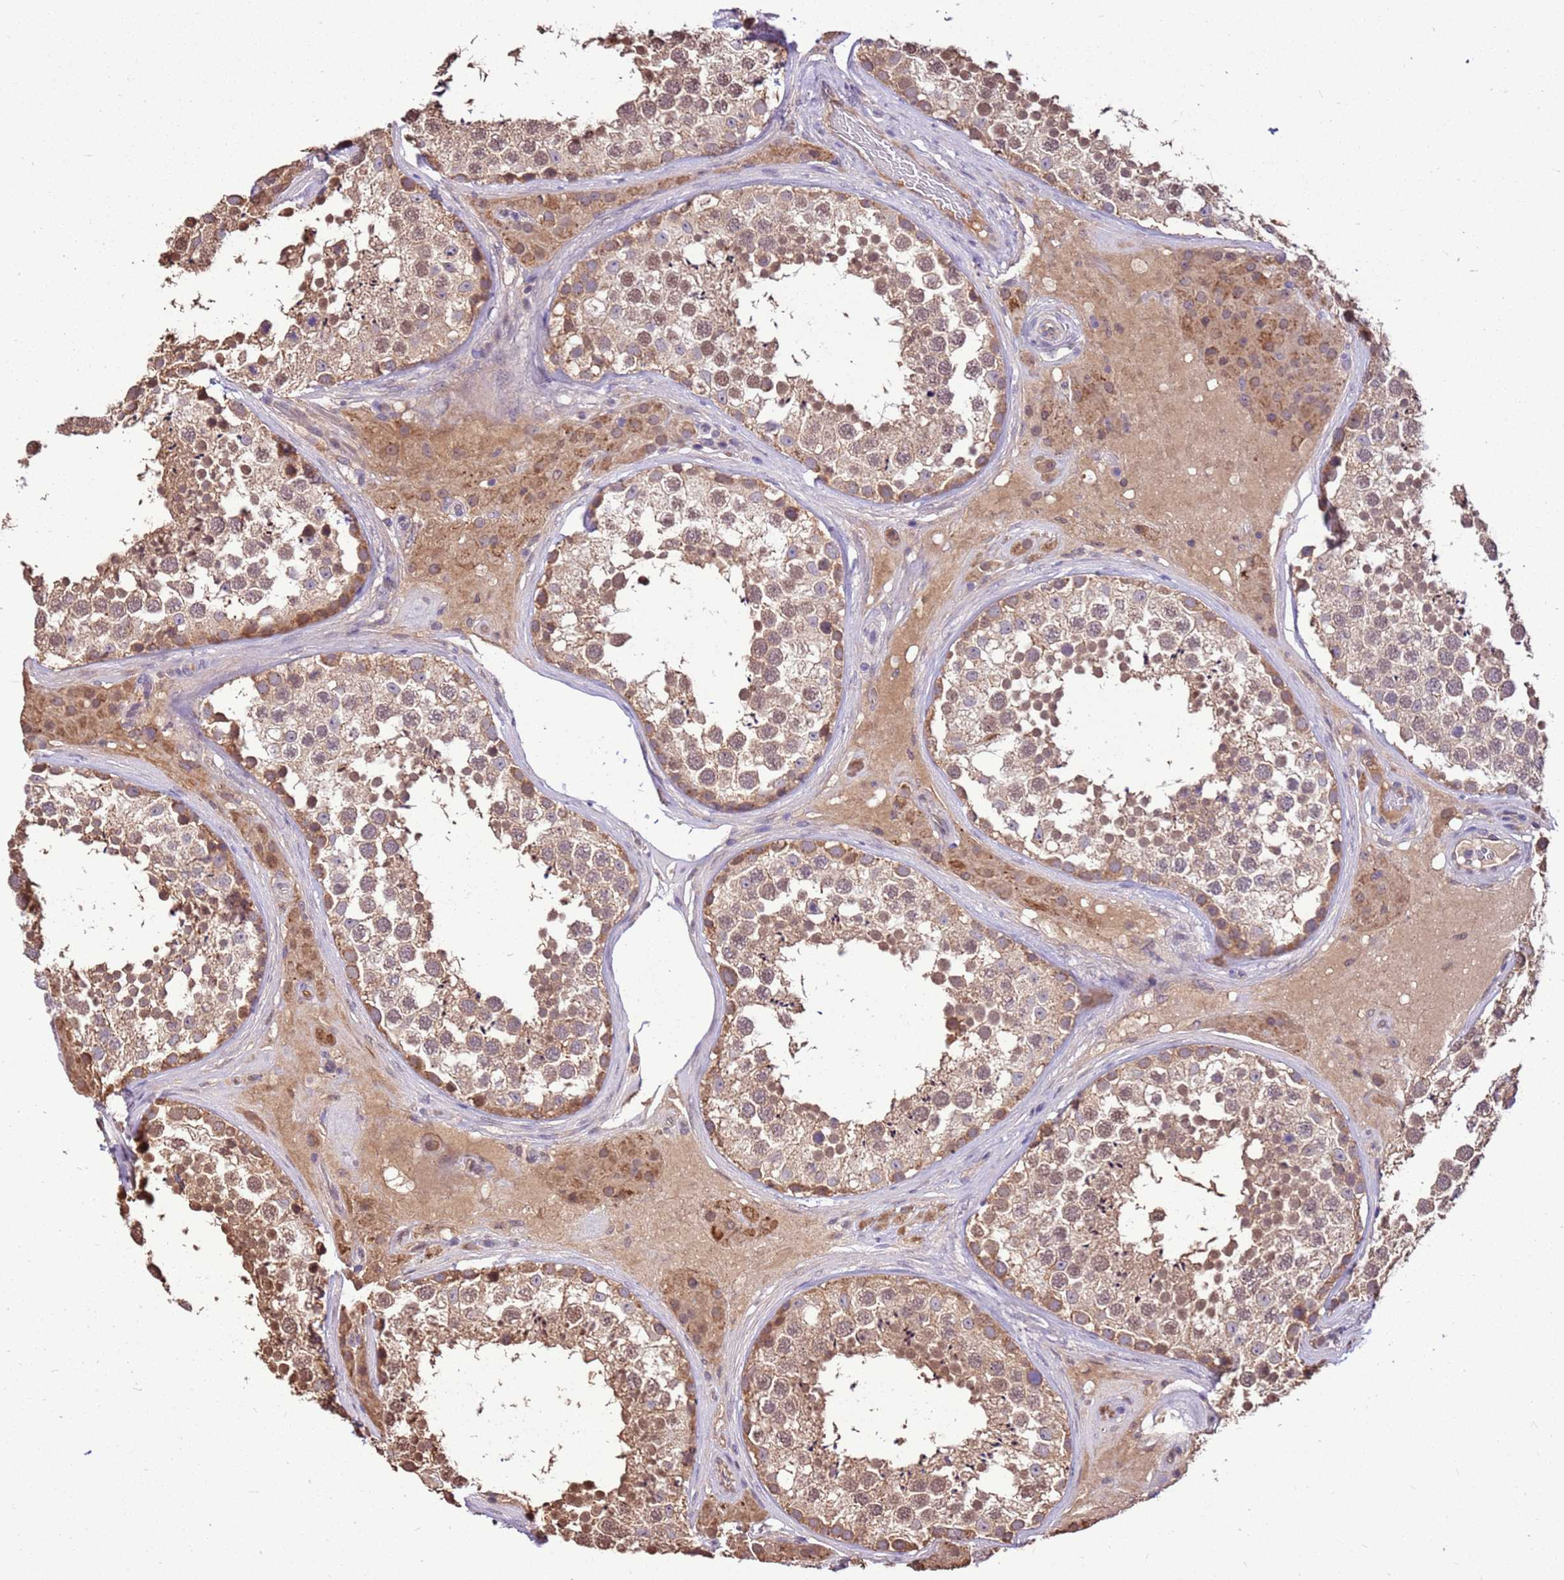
{"staining": {"intensity": "moderate", "quantity": ">75%", "location": "cytoplasmic/membranous,nuclear"}, "tissue": "testis", "cell_type": "Cells in seminiferous ducts", "image_type": "normal", "snomed": [{"axis": "morphology", "description": "Normal tissue, NOS"}, {"axis": "topography", "description": "Testis"}], "caption": "High-magnification brightfield microscopy of unremarkable testis stained with DAB (brown) and counterstained with hematoxylin (blue). cells in seminiferous ducts exhibit moderate cytoplasmic/membranous,nuclear expression is identified in about>75% of cells.", "gene": "BBS5", "patient": {"sex": "male", "age": 46}}